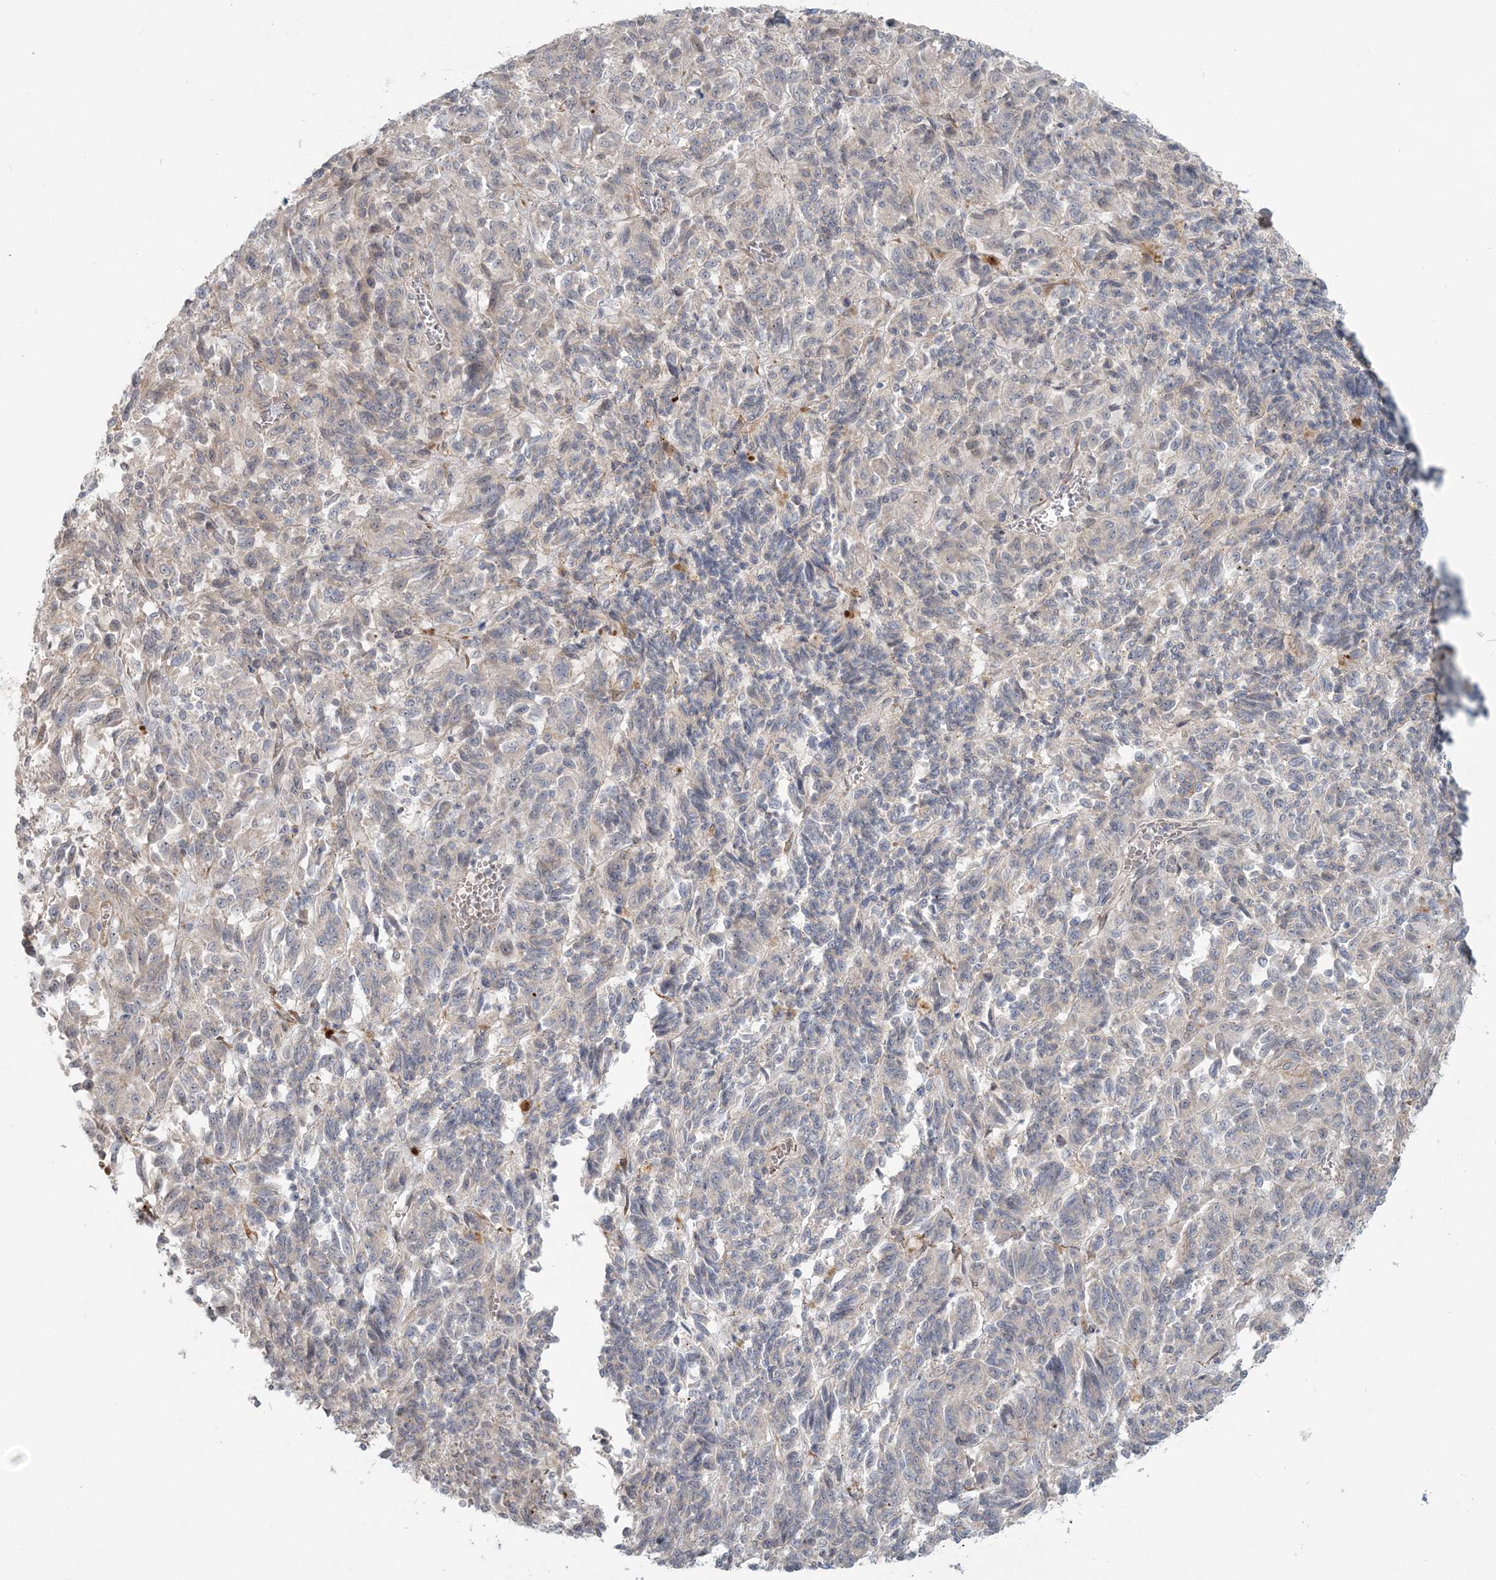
{"staining": {"intensity": "weak", "quantity": "<25%", "location": "cytoplasmic/membranous"}, "tissue": "melanoma", "cell_type": "Tumor cells", "image_type": "cancer", "snomed": [{"axis": "morphology", "description": "Malignant melanoma, Metastatic site"}, {"axis": "topography", "description": "Lung"}], "caption": "DAB immunohistochemical staining of melanoma displays no significant expression in tumor cells.", "gene": "SH3PXD2A", "patient": {"sex": "male", "age": 64}}